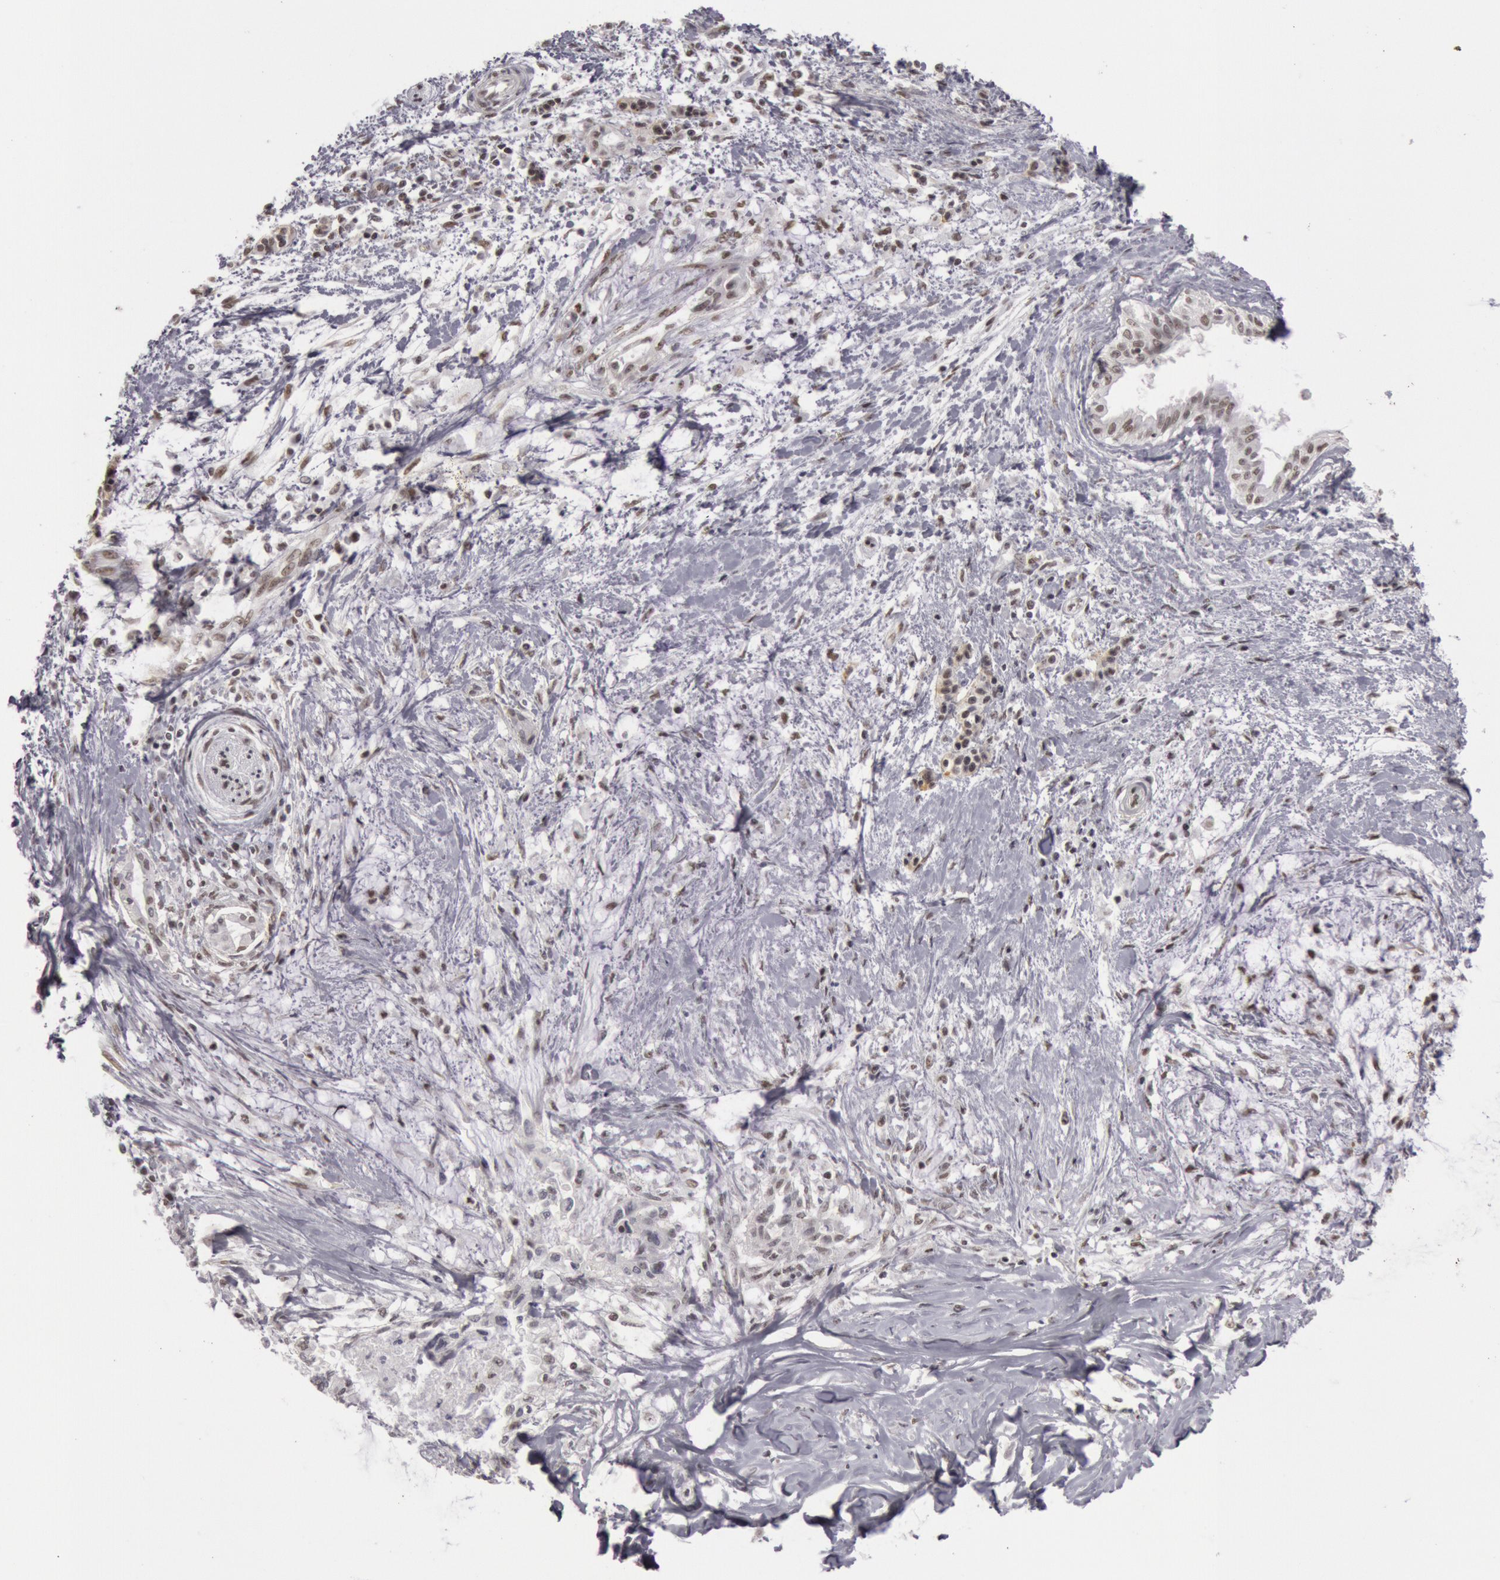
{"staining": {"intensity": "moderate", "quantity": "25%-75%", "location": "nuclear"}, "tissue": "pancreatic cancer", "cell_type": "Tumor cells", "image_type": "cancer", "snomed": [{"axis": "morphology", "description": "Adenocarcinoma, NOS"}, {"axis": "topography", "description": "Pancreas"}], "caption": "Protein expression analysis of human pancreatic cancer reveals moderate nuclear positivity in approximately 25%-75% of tumor cells. The staining was performed using DAB (3,3'-diaminobenzidine) to visualize the protein expression in brown, while the nuclei were stained in blue with hematoxylin (Magnification: 20x).", "gene": "ESS2", "patient": {"sex": "female", "age": 64}}